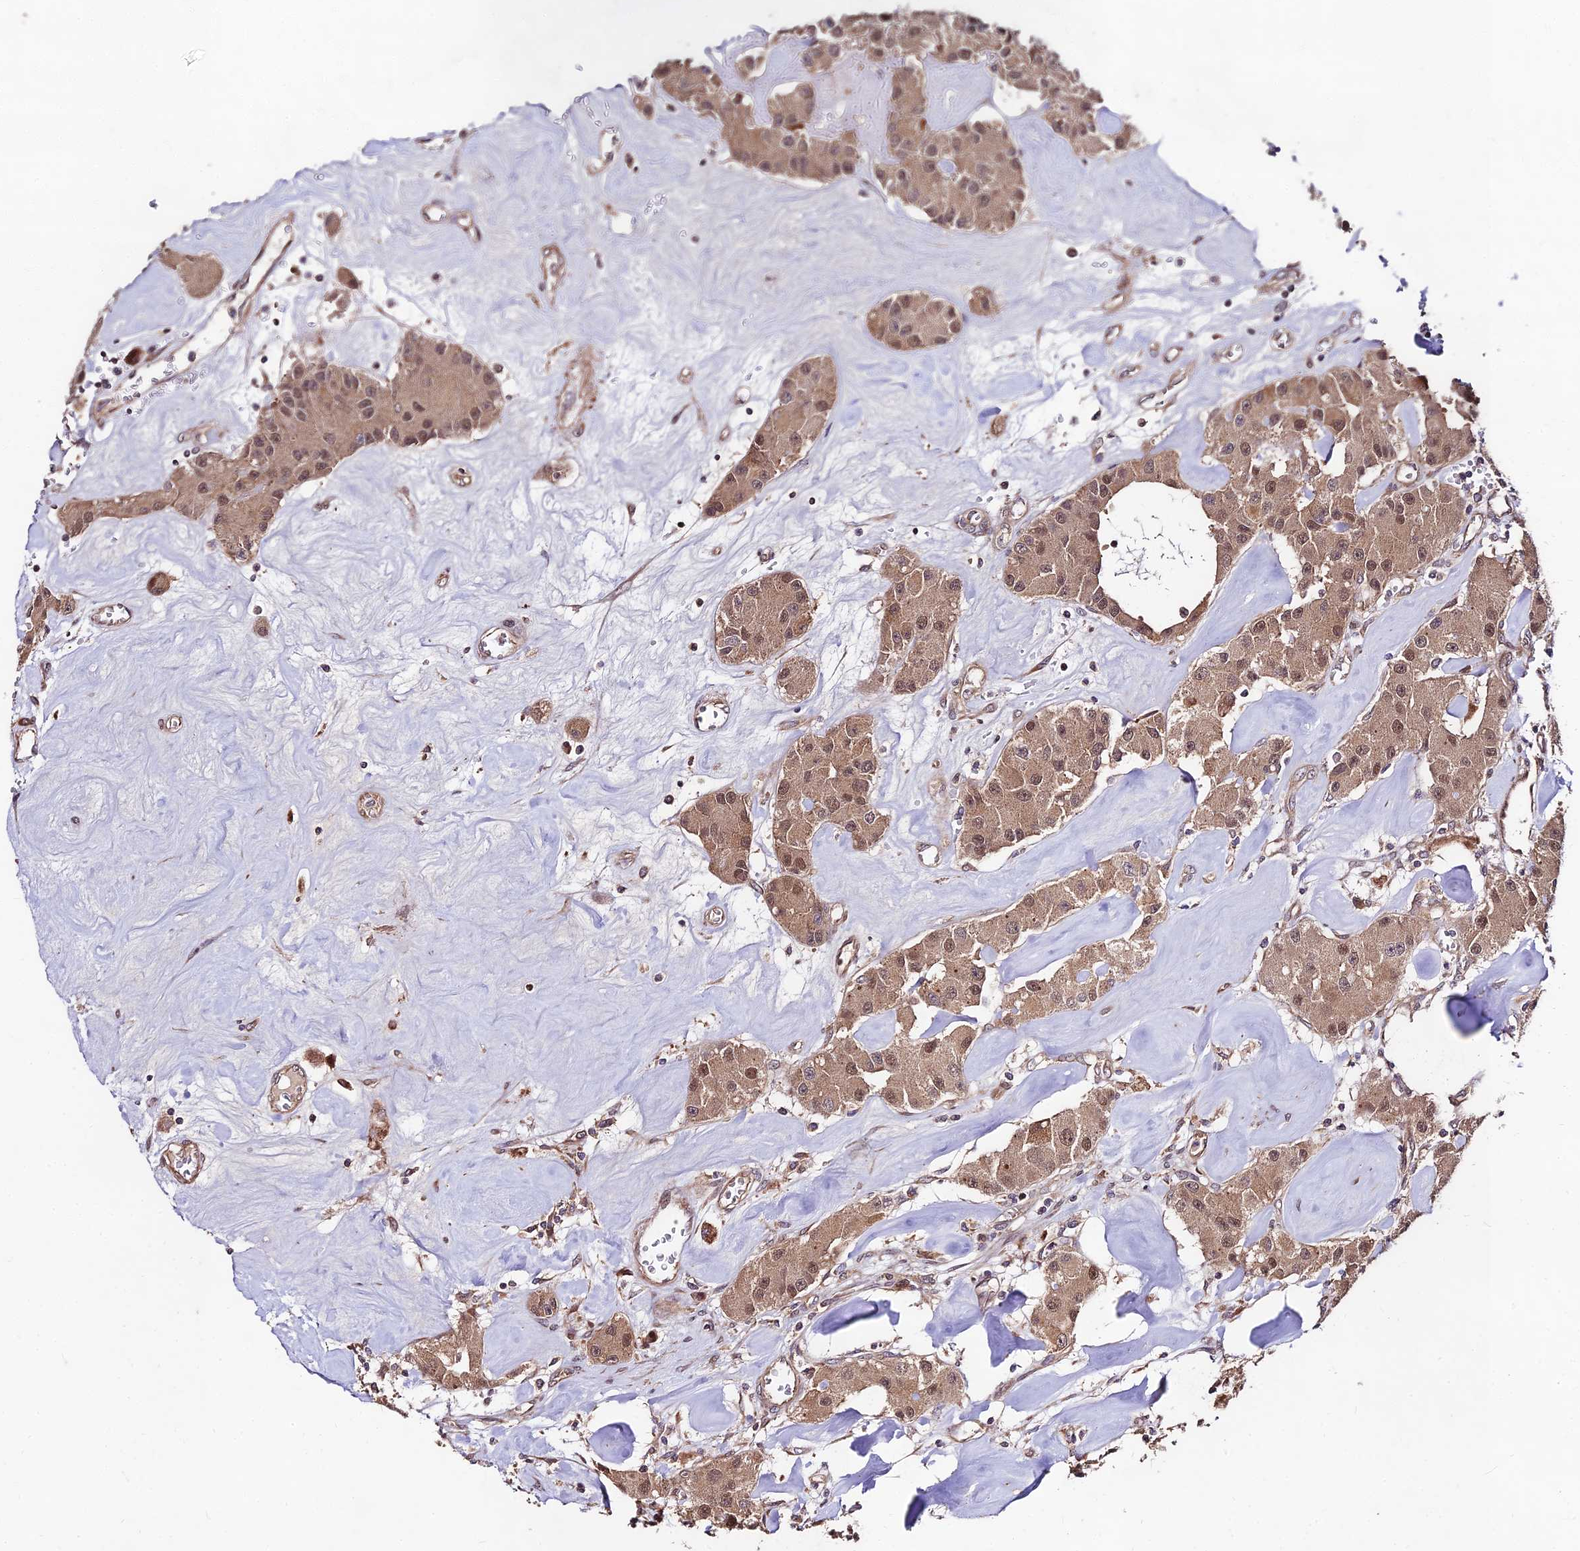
{"staining": {"intensity": "moderate", "quantity": ">75%", "location": "cytoplasmic/membranous,nuclear"}, "tissue": "carcinoid", "cell_type": "Tumor cells", "image_type": "cancer", "snomed": [{"axis": "morphology", "description": "Carcinoid, malignant, NOS"}, {"axis": "topography", "description": "Pancreas"}], "caption": "Carcinoid stained with DAB immunohistochemistry demonstrates medium levels of moderate cytoplasmic/membranous and nuclear positivity in approximately >75% of tumor cells. (IHC, brightfield microscopy, high magnification).", "gene": "MKKS", "patient": {"sex": "male", "age": 41}}